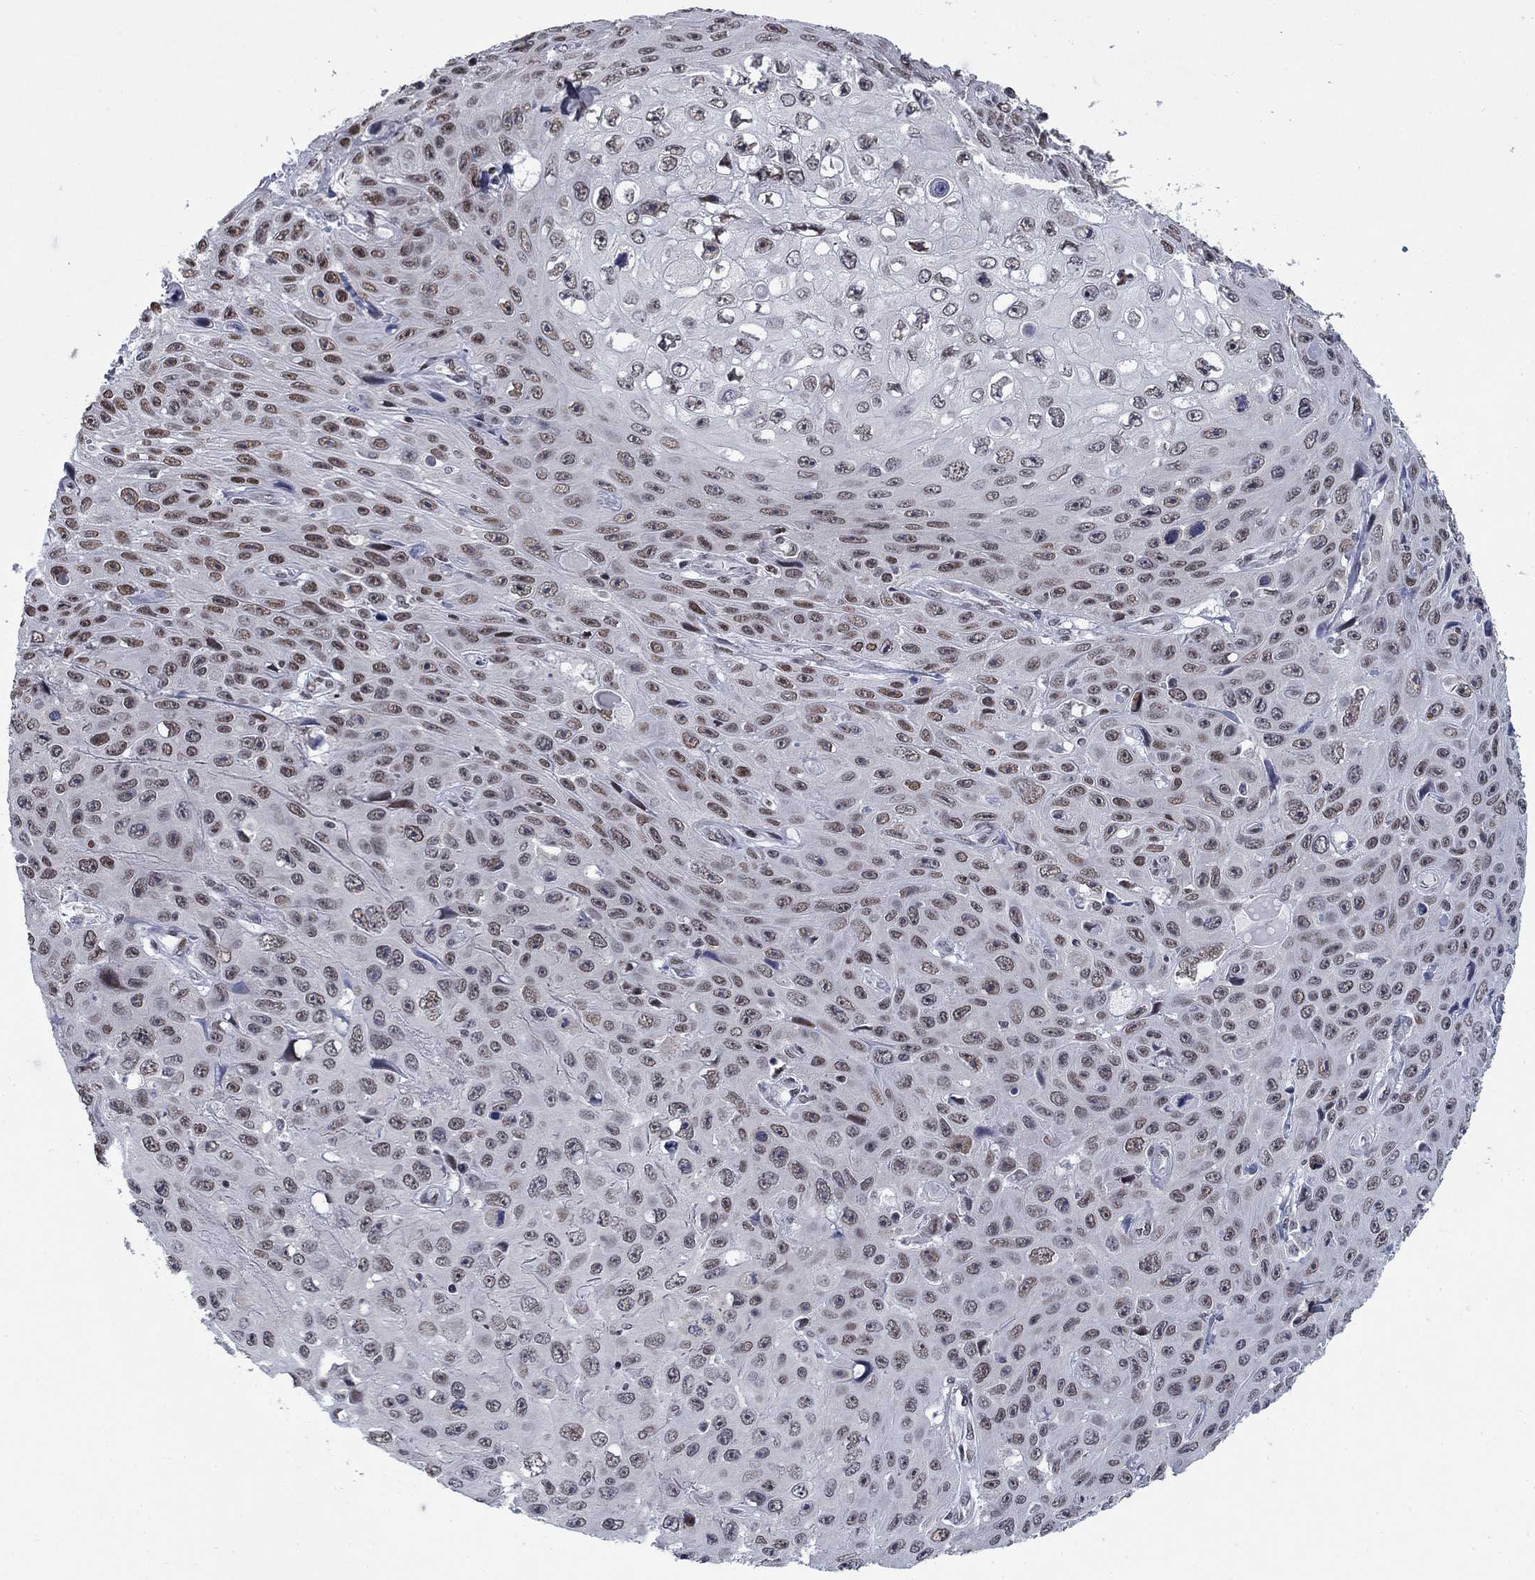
{"staining": {"intensity": "moderate", "quantity": "25%-75%", "location": "nuclear"}, "tissue": "skin cancer", "cell_type": "Tumor cells", "image_type": "cancer", "snomed": [{"axis": "morphology", "description": "Squamous cell carcinoma, NOS"}, {"axis": "topography", "description": "Skin"}], "caption": "The histopathology image displays a brown stain indicating the presence of a protein in the nuclear of tumor cells in squamous cell carcinoma (skin). (brown staining indicates protein expression, while blue staining denotes nuclei).", "gene": "NPAS3", "patient": {"sex": "male", "age": 82}}